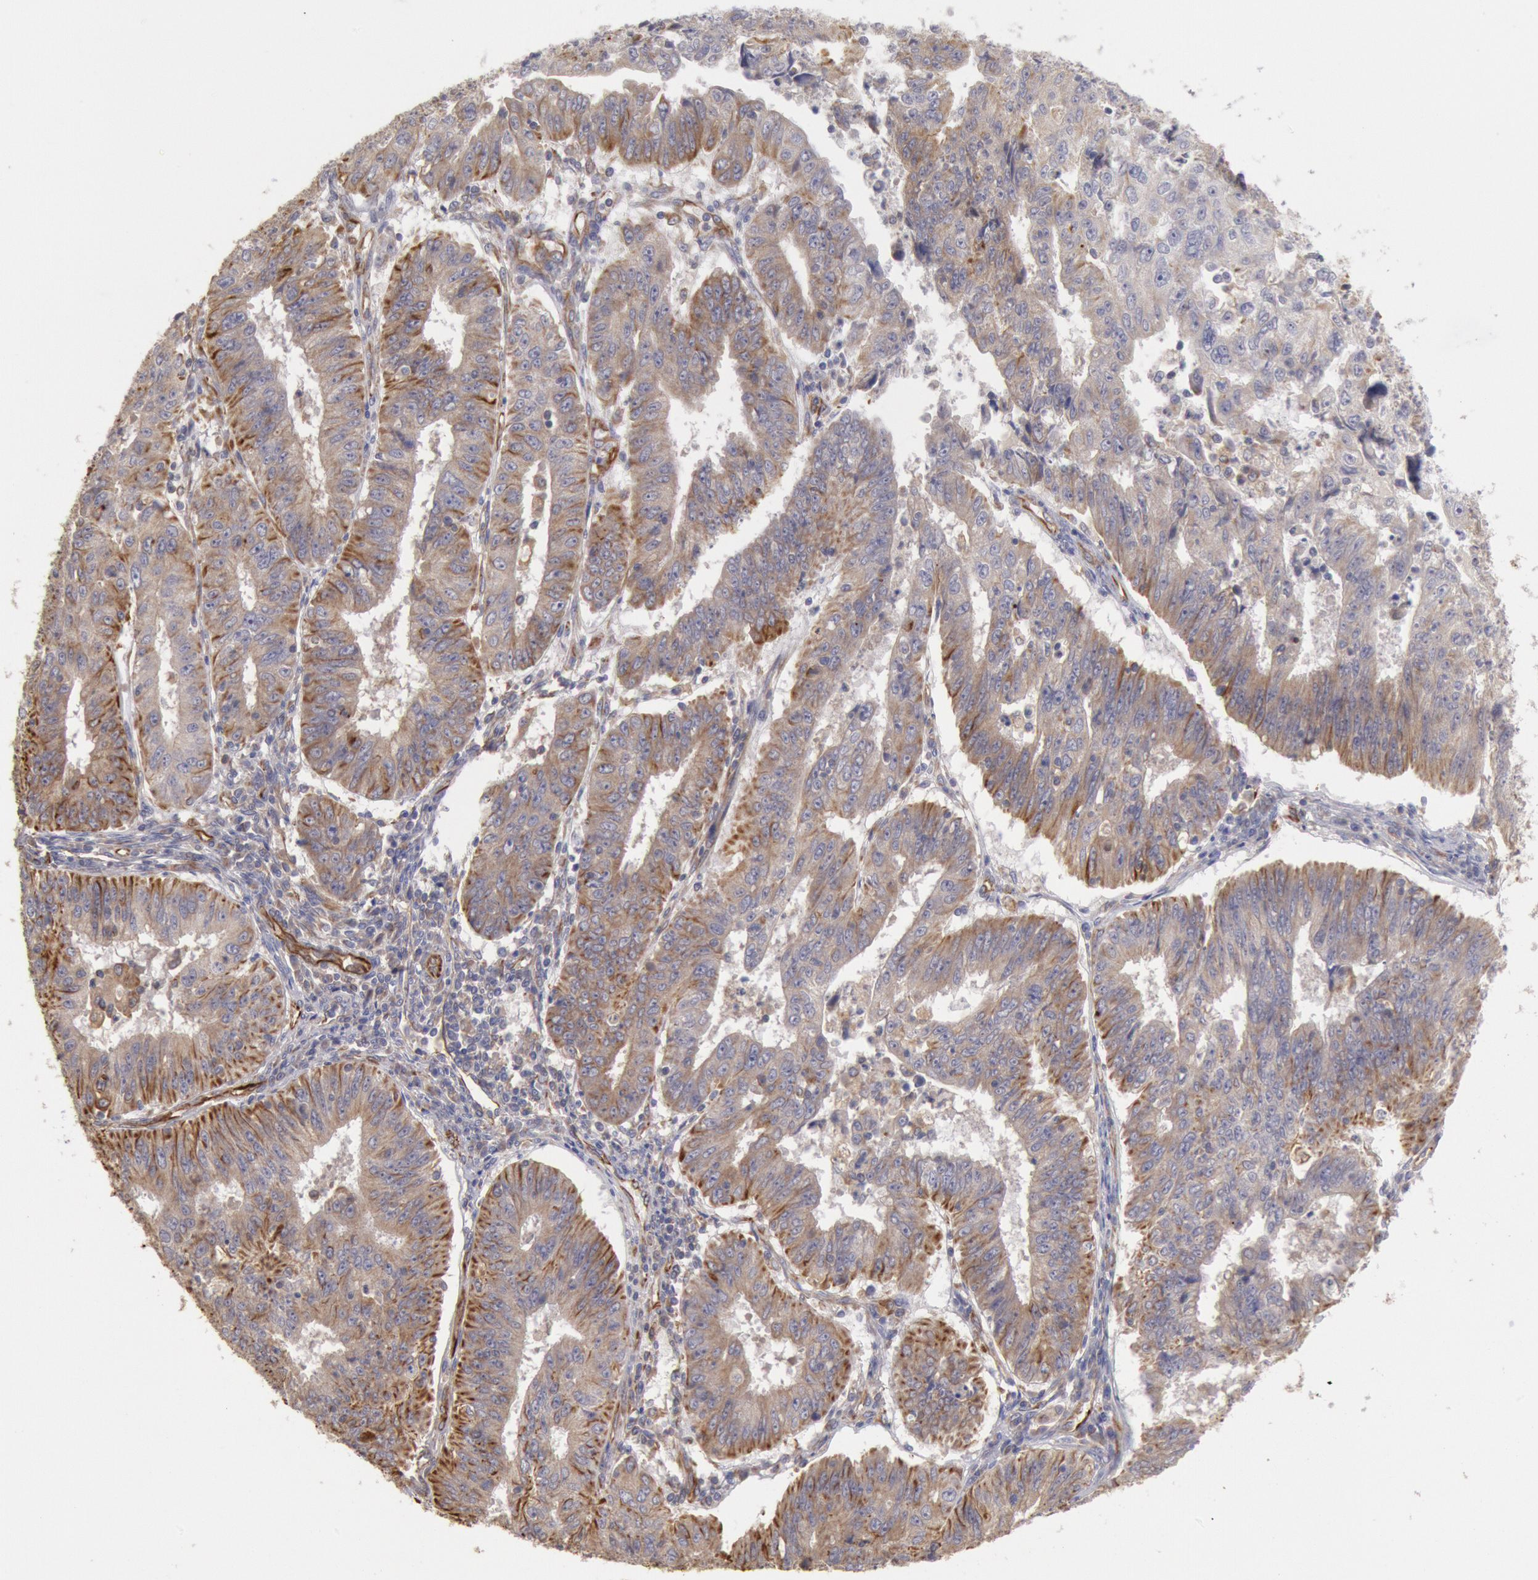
{"staining": {"intensity": "weak", "quantity": ">75%", "location": "cytoplasmic/membranous"}, "tissue": "endometrial cancer", "cell_type": "Tumor cells", "image_type": "cancer", "snomed": [{"axis": "morphology", "description": "Adenocarcinoma, NOS"}, {"axis": "topography", "description": "Endometrium"}], "caption": "Human endometrial adenocarcinoma stained with a brown dye displays weak cytoplasmic/membranous positive staining in about >75% of tumor cells.", "gene": "RNF139", "patient": {"sex": "female", "age": 42}}